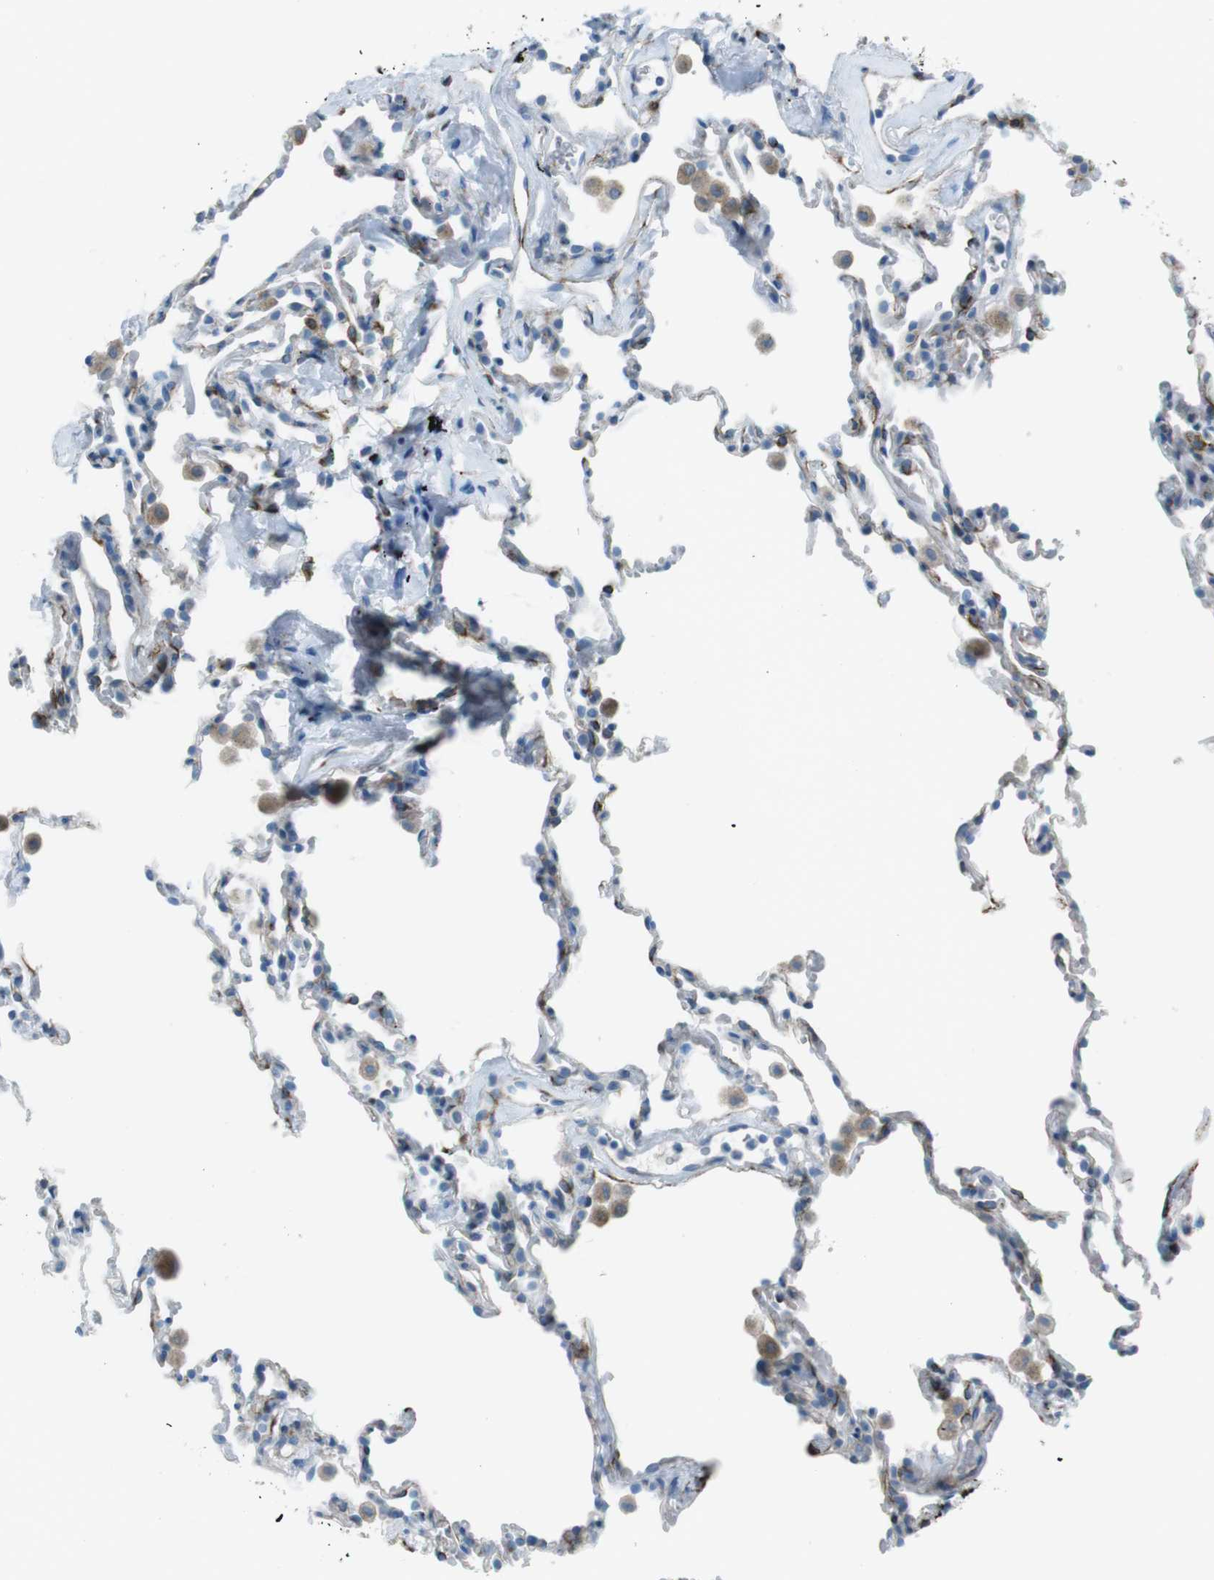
{"staining": {"intensity": "negative", "quantity": "none", "location": "none"}, "tissue": "lung", "cell_type": "Alveolar cells", "image_type": "normal", "snomed": [{"axis": "morphology", "description": "Normal tissue, NOS"}, {"axis": "morphology", "description": "Soft tissue tumor metastatic"}, {"axis": "topography", "description": "Lung"}], "caption": "Unremarkable lung was stained to show a protein in brown. There is no significant staining in alveolar cells. (DAB (3,3'-diaminobenzidine) immunohistochemistry visualized using brightfield microscopy, high magnification).", "gene": "TUBB2A", "patient": {"sex": "male", "age": 59}}